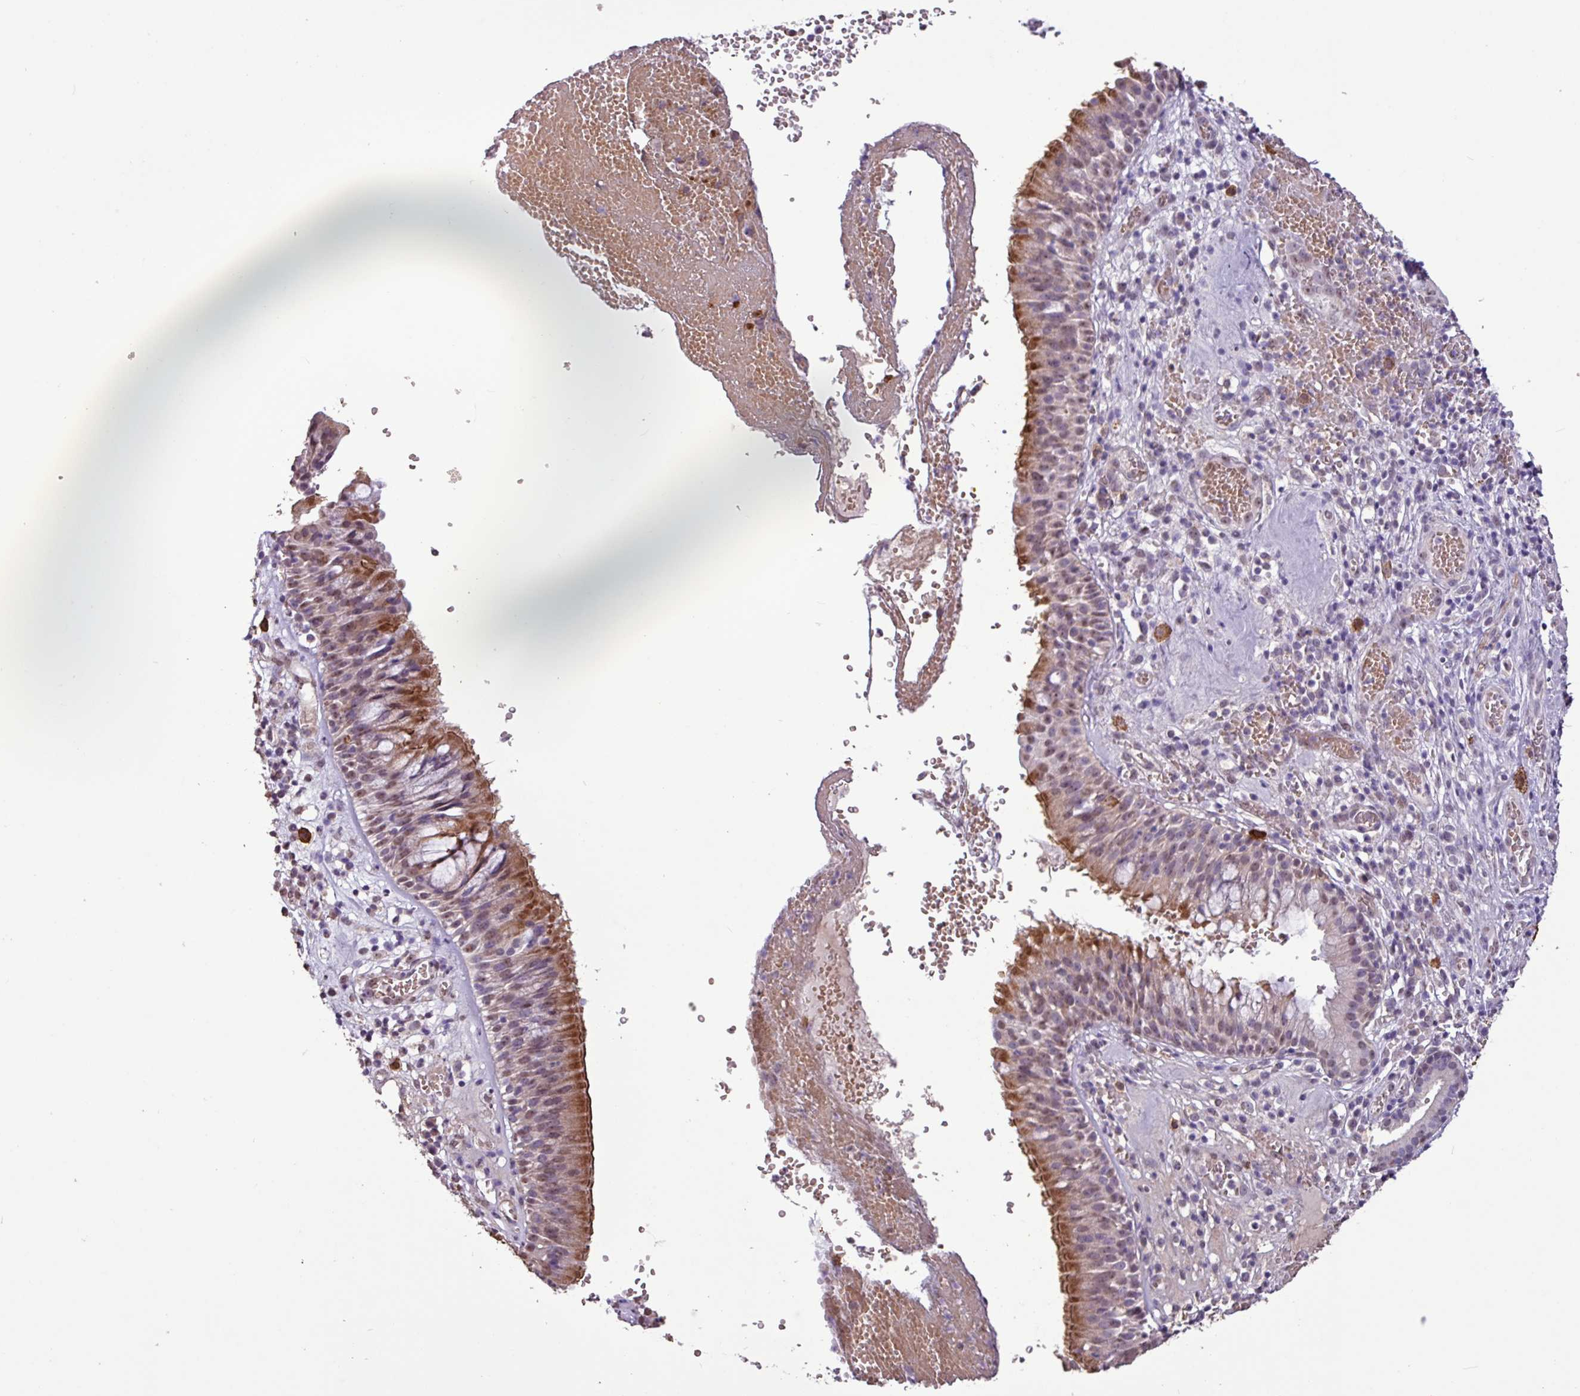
{"staining": {"intensity": "moderate", "quantity": "25%-75%", "location": "cytoplasmic/membranous,nuclear"}, "tissue": "nasopharynx", "cell_type": "Respiratory epithelial cells", "image_type": "normal", "snomed": [{"axis": "morphology", "description": "Normal tissue, NOS"}, {"axis": "topography", "description": "Nasopharynx"}], "caption": "A photomicrograph showing moderate cytoplasmic/membranous,nuclear staining in about 25%-75% of respiratory epithelial cells in unremarkable nasopharynx, as visualized by brown immunohistochemical staining.", "gene": "L3MBTL3", "patient": {"sex": "male", "age": 65}}